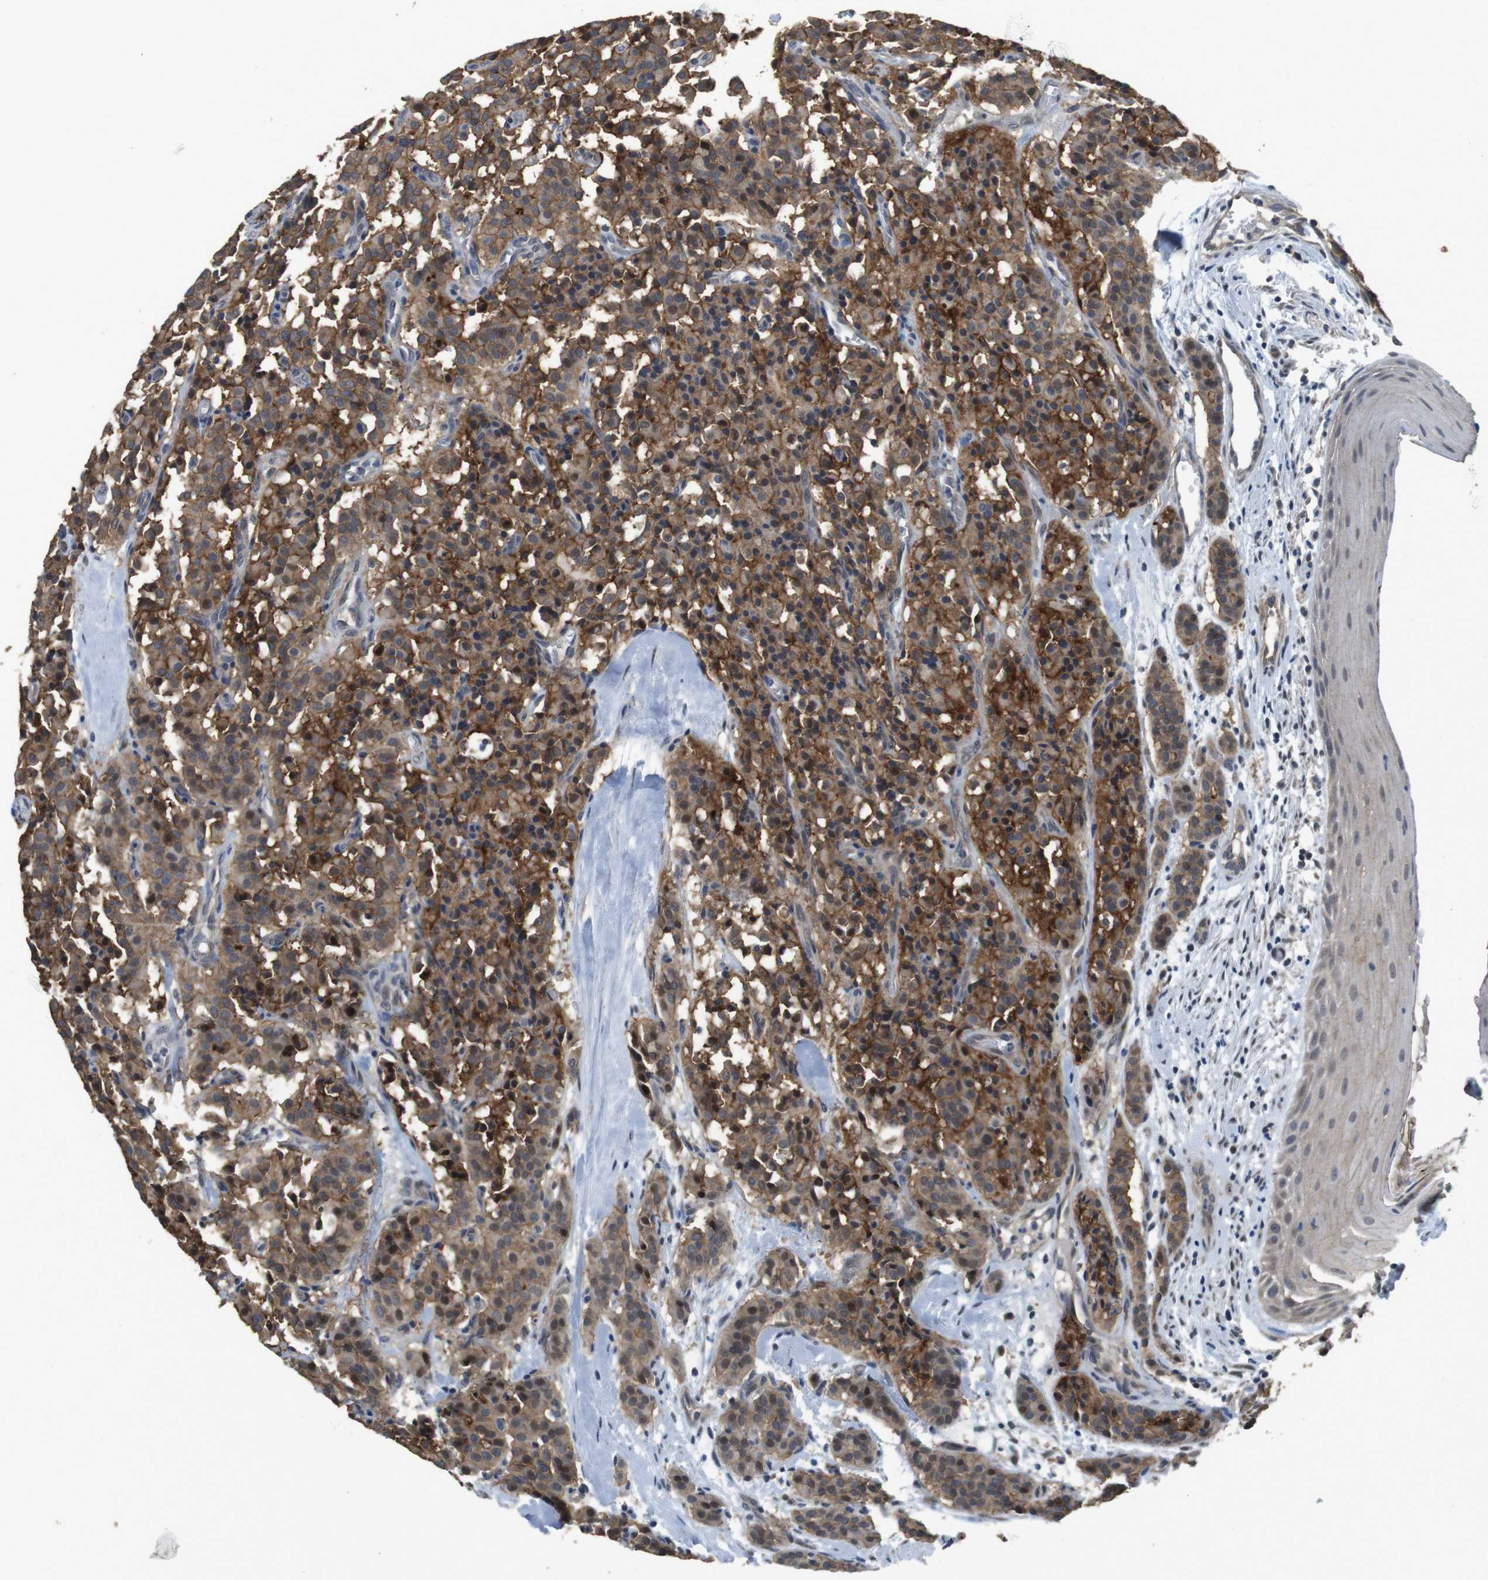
{"staining": {"intensity": "strong", "quantity": ">75%", "location": "cytoplasmic/membranous"}, "tissue": "carcinoid", "cell_type": "Tumor cells", "image_type": "cancer", "snomed": [{"axis": "morphology", "description": "Carcinoid, malignant, NOS"}, {"axis": "topography", "description": "Lung"}], "caption": "A histopathology image of human carcinoid (malignant) stained for a protein demonstrates strong cytoplasmic/membranous brown staining in tumor cells.", "gene": "CLDN7", "patient": {"sex": "male", "age": 30}}